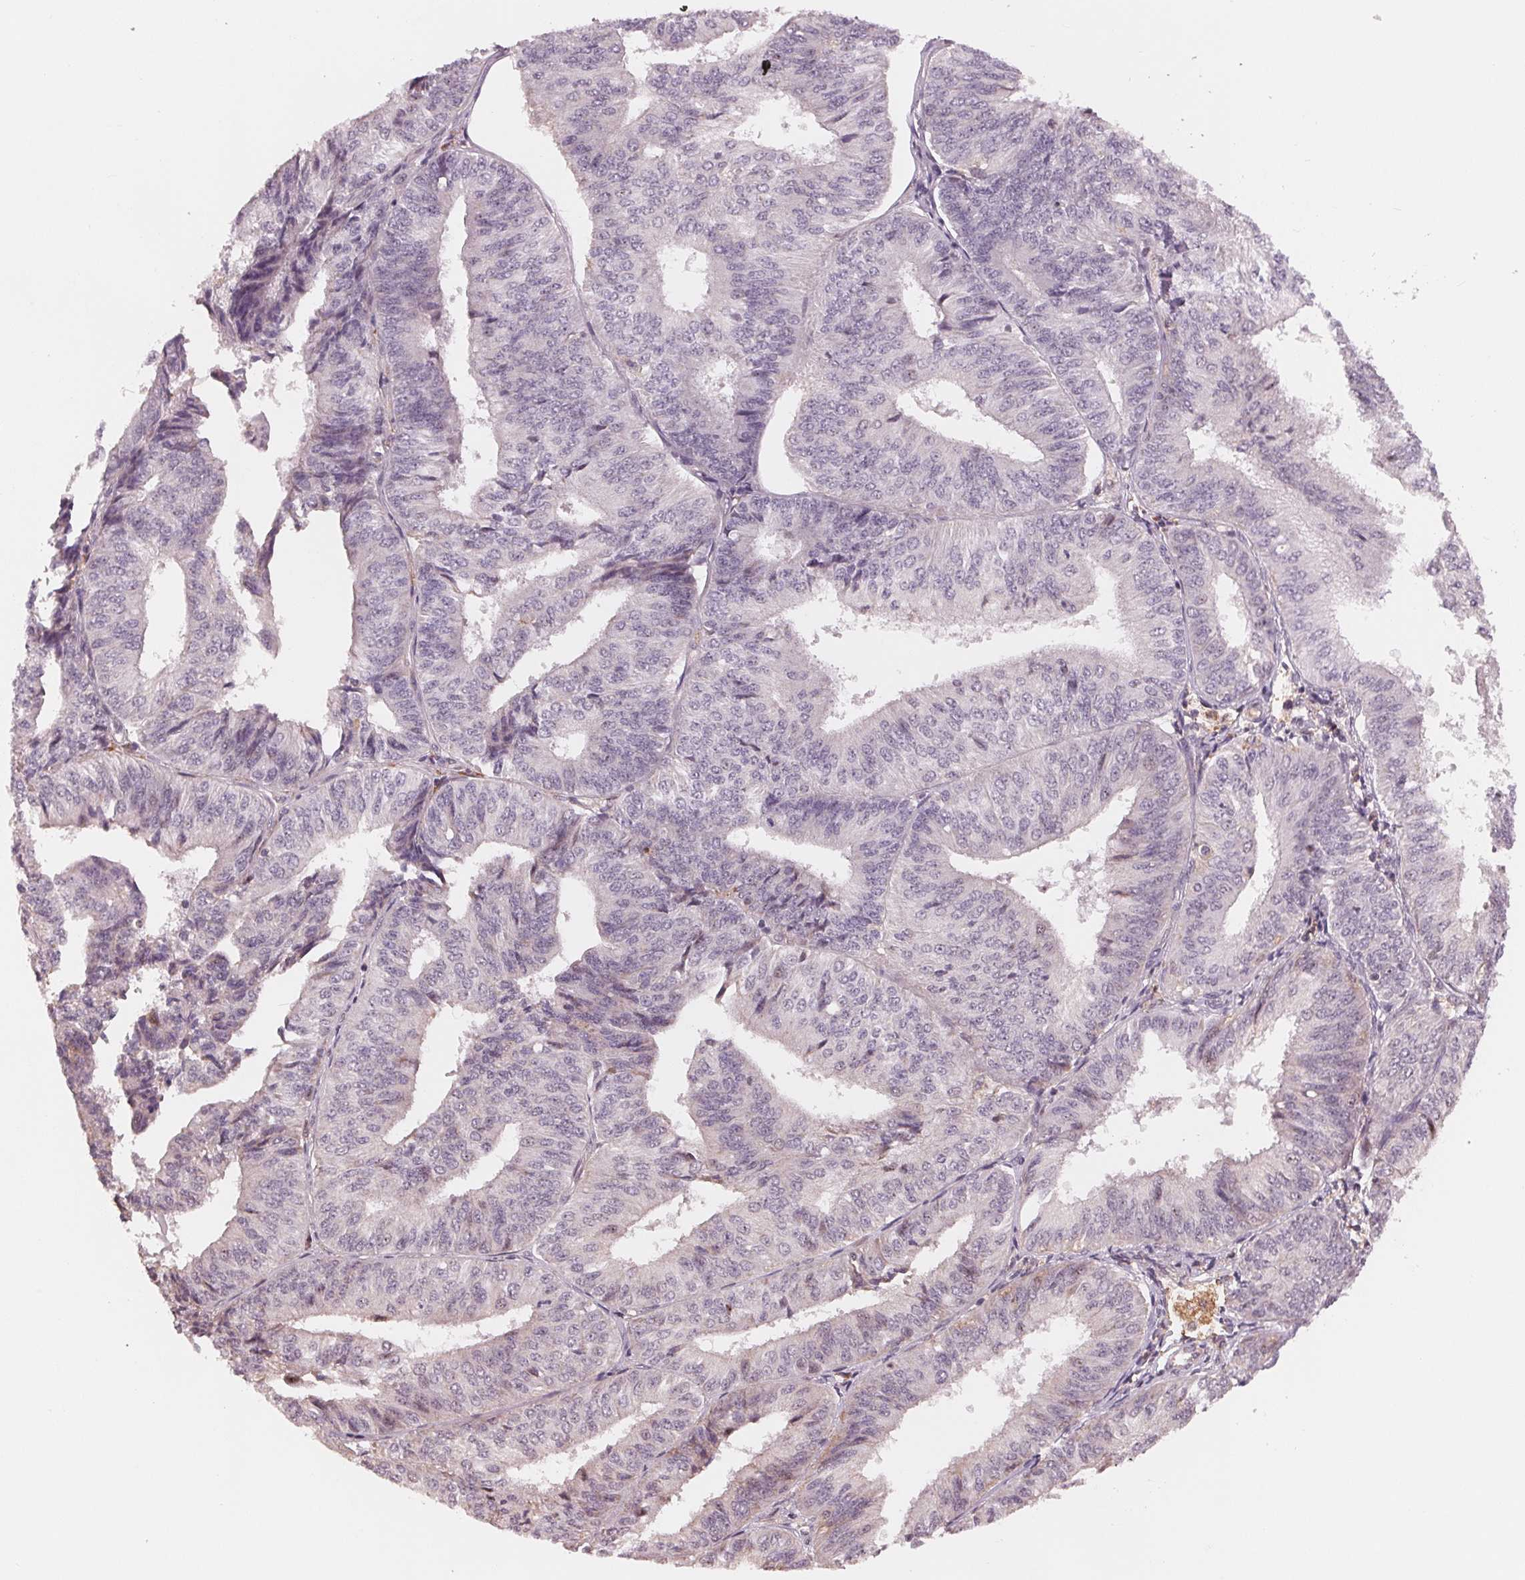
{"staining": {"intensity": "negative", "quantity": "none", "location": "none"}, "tissue": "endometrial cancer", "cell_type": "Tumor cells", "image_type": "cancer", "snomed": [{"axis": "morphology", "description": "Adenocarcinoma, NOS"}, {"axis": "topography", "description": "Endometrium"}], "caption": "Immunohistochemistry histopathology image of neoplastic tissue: endometrial cancer (adenocarcinoma) stained with DAB shows no significant protein positivity in tumor cells.", "gene": "IL9R", "patient": {"sex": "female", "age": 58}}